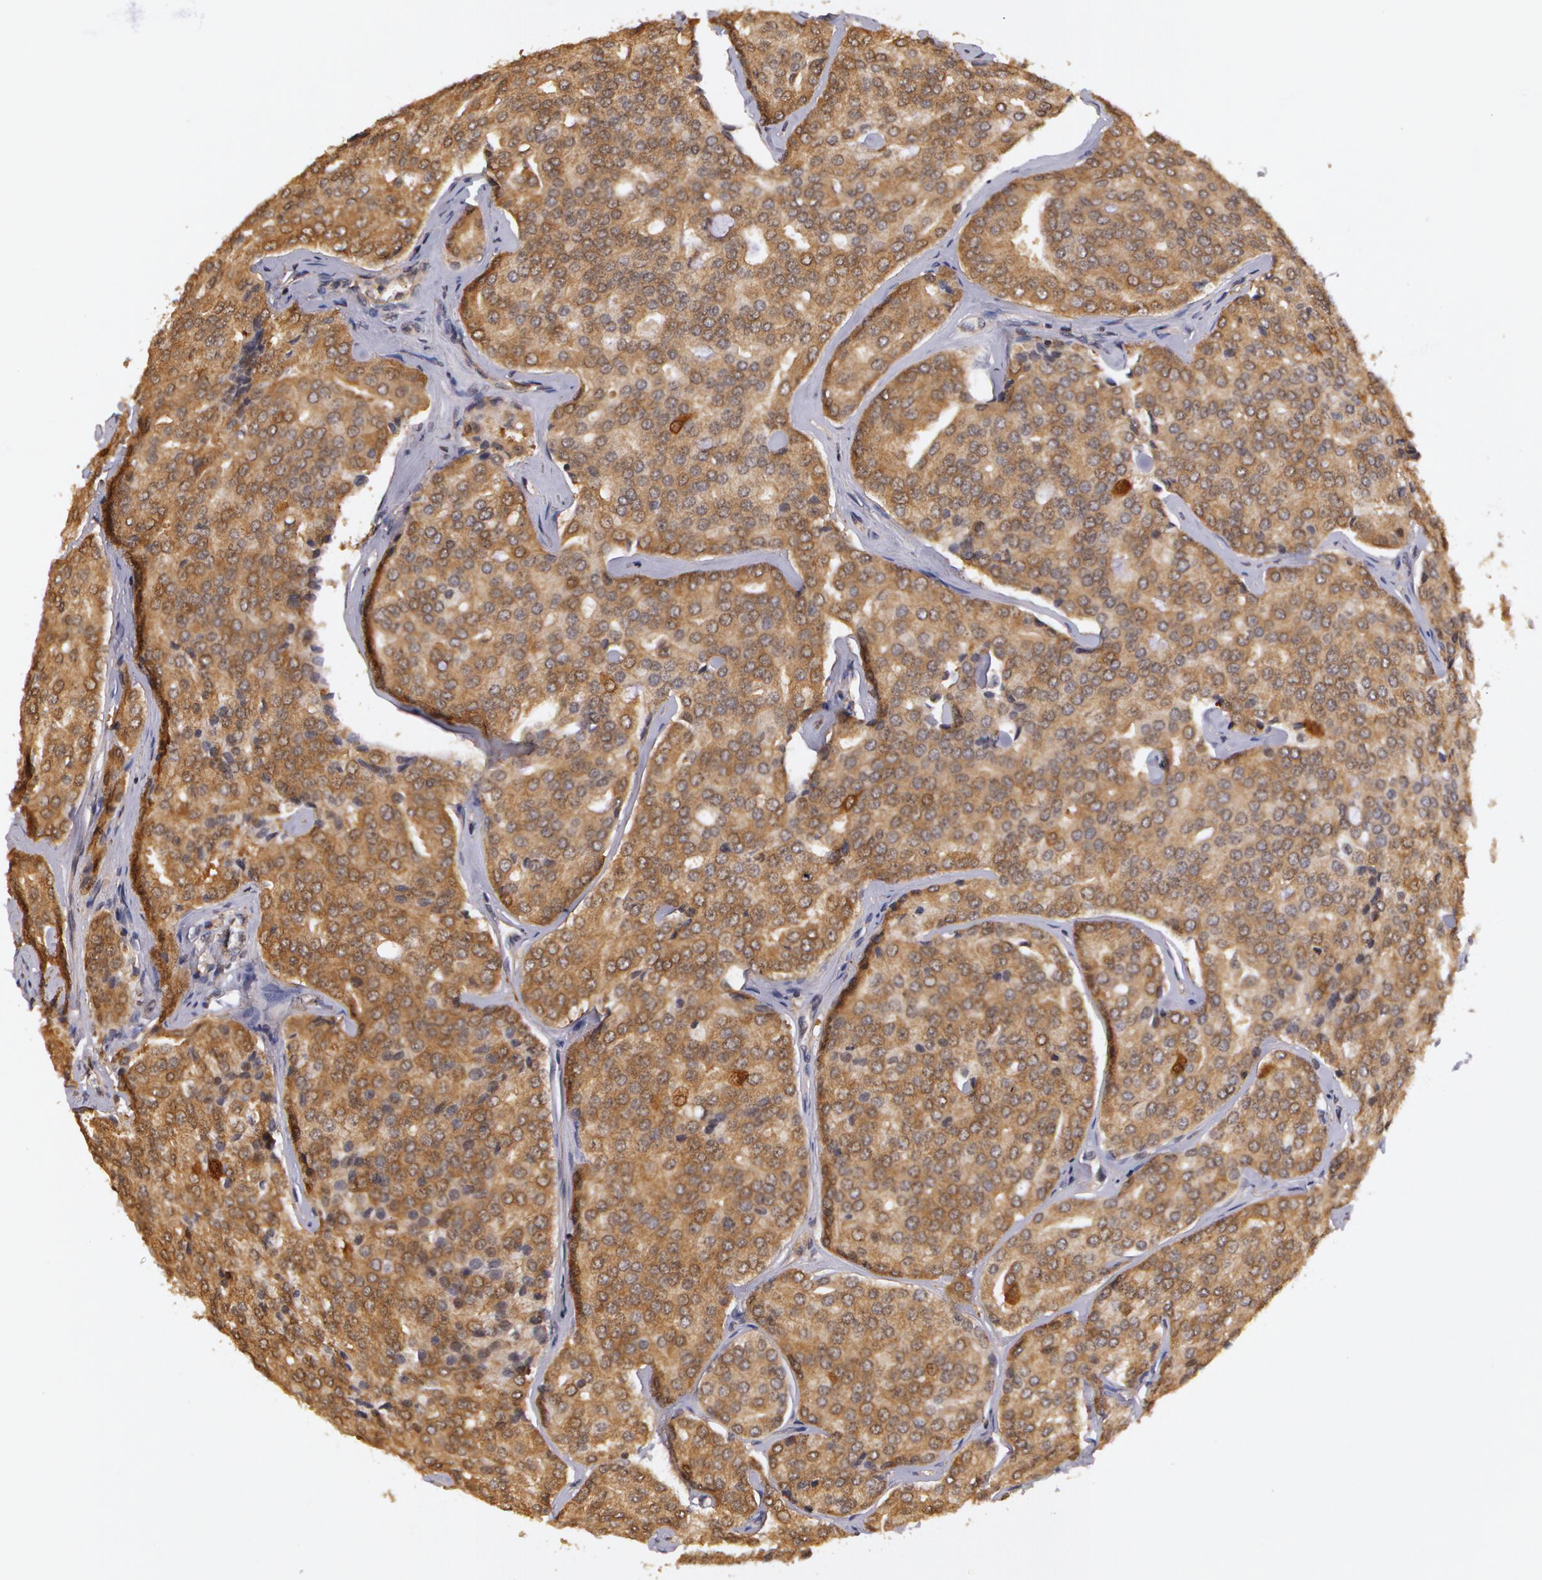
{"staining": {"intensity": "weak", "quantity": ">75%", "location": "cytoplasmic/membranous"}, "tissue": "prostate cancer", "cell_type": "Tumor cells", "image_type": "cancer", "snomed": [{"axis": "morphology", "description": "Adenocarcinoma, High grade"}, {"axis": "topography", "description": "Prostate"}], "caption": "This histopathology image shows IHC staining of human prostate cancer, with low weak cytoplasmic/membranous expression in about >75% of tumor cells.", "gene": "AHSA1", "patient": {"sex": "male", "age": 64}}